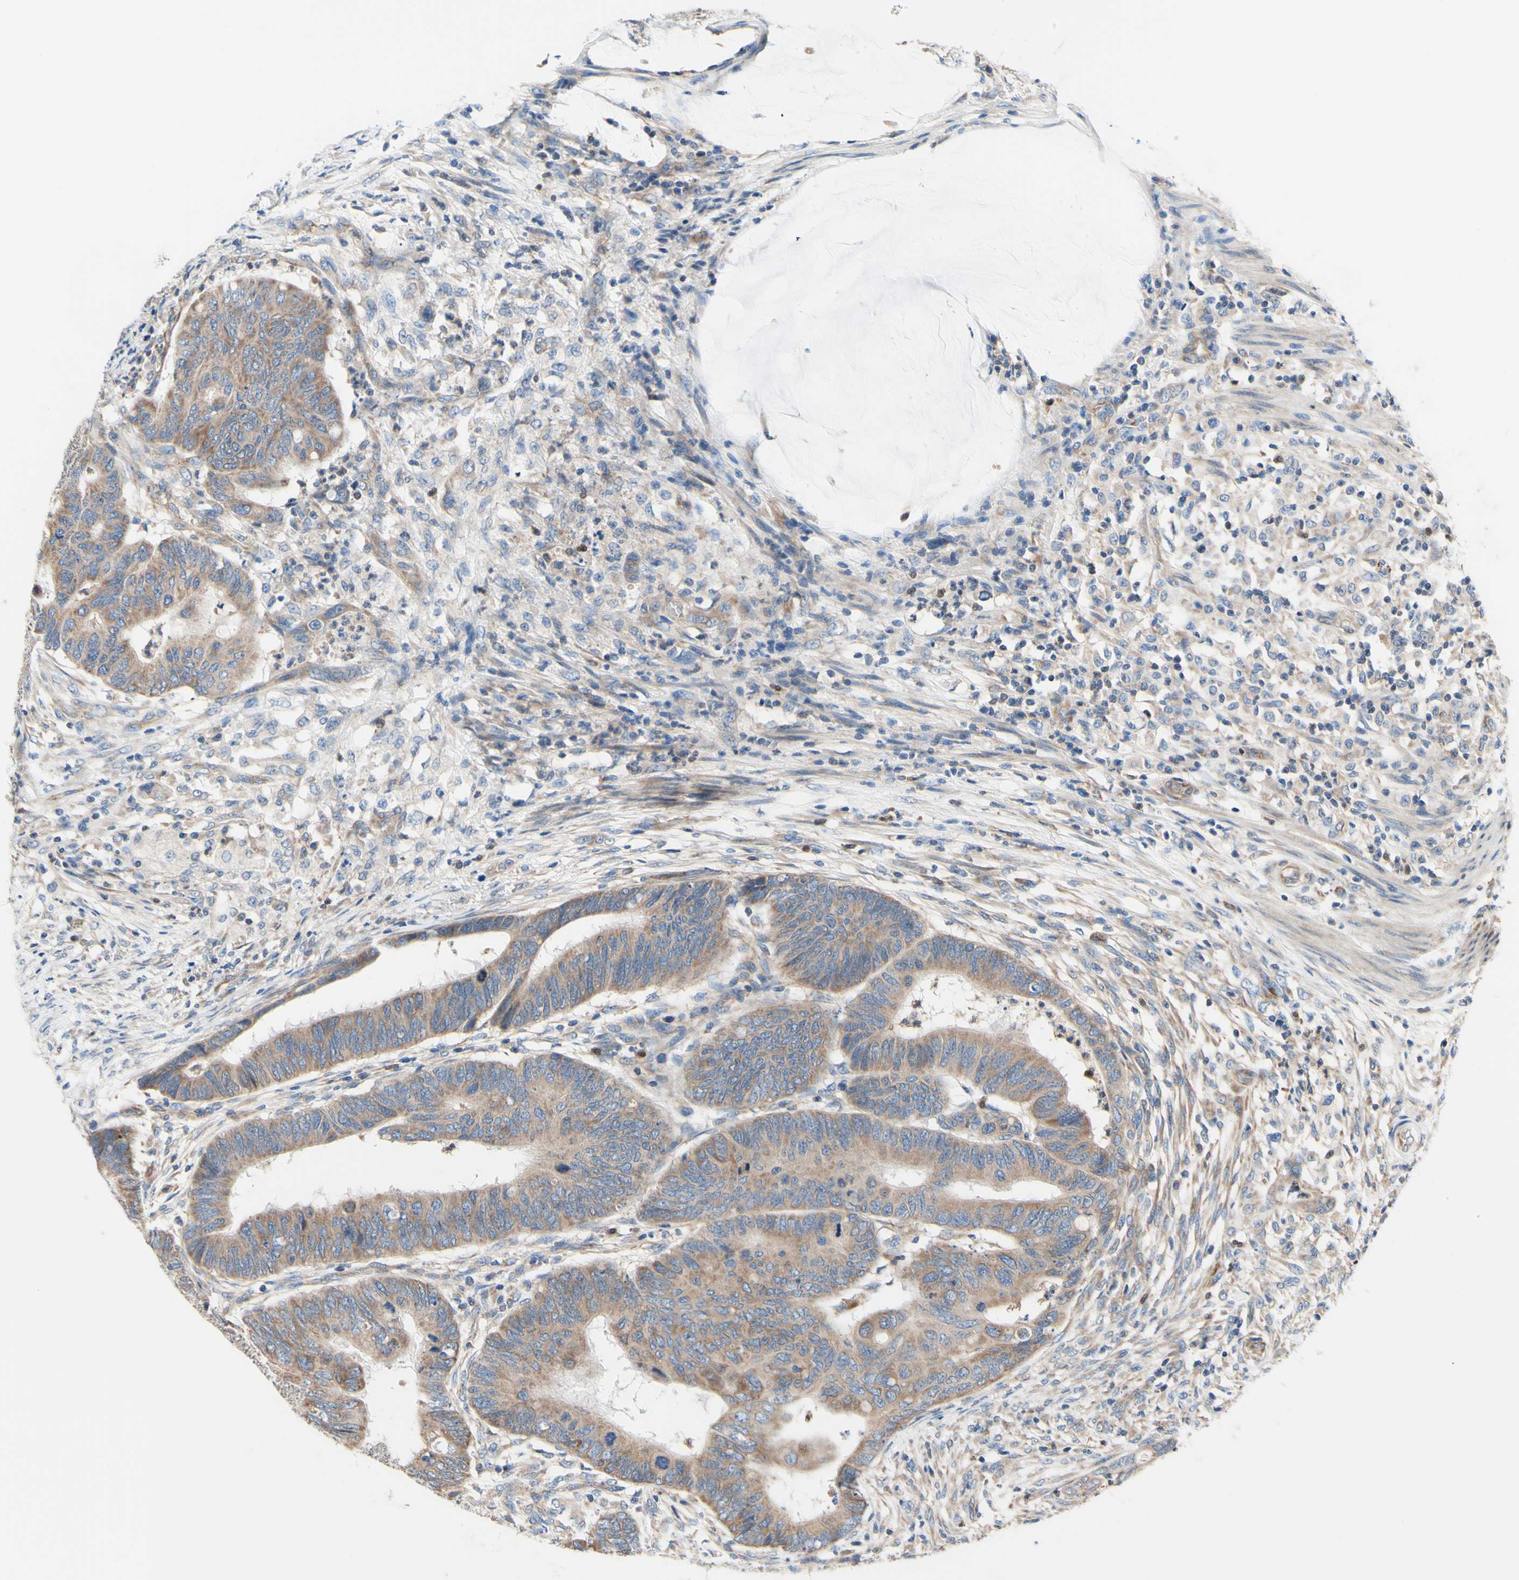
{"staining": {"intensity": "moderate", "quantity": ">75%", "location": "cytoplasmic/membranous"}, "tissue": "colorectal cancer", "cell_type": "Tumor cells", "image_type": "cancer", "snomed": [{"axis": "morphology", "description": "Normal tissue, NOS"}, {"axis": "morphology", "description": "Adenocarcinoma, NOS"}, {"axis": "topography", "description": "Rectum"}, {"axis": "topography", "description": "Peripheral nerve tissue"}], "caption": "An image showing moderate cytoplasmic/membranous expression in about >75% of tumor cells in colorectal adenocarcinoma, as visualized by brown immunohistochemical staining.", "gene": "FMR1", "patient": {"sex": "male", "age": 92}}